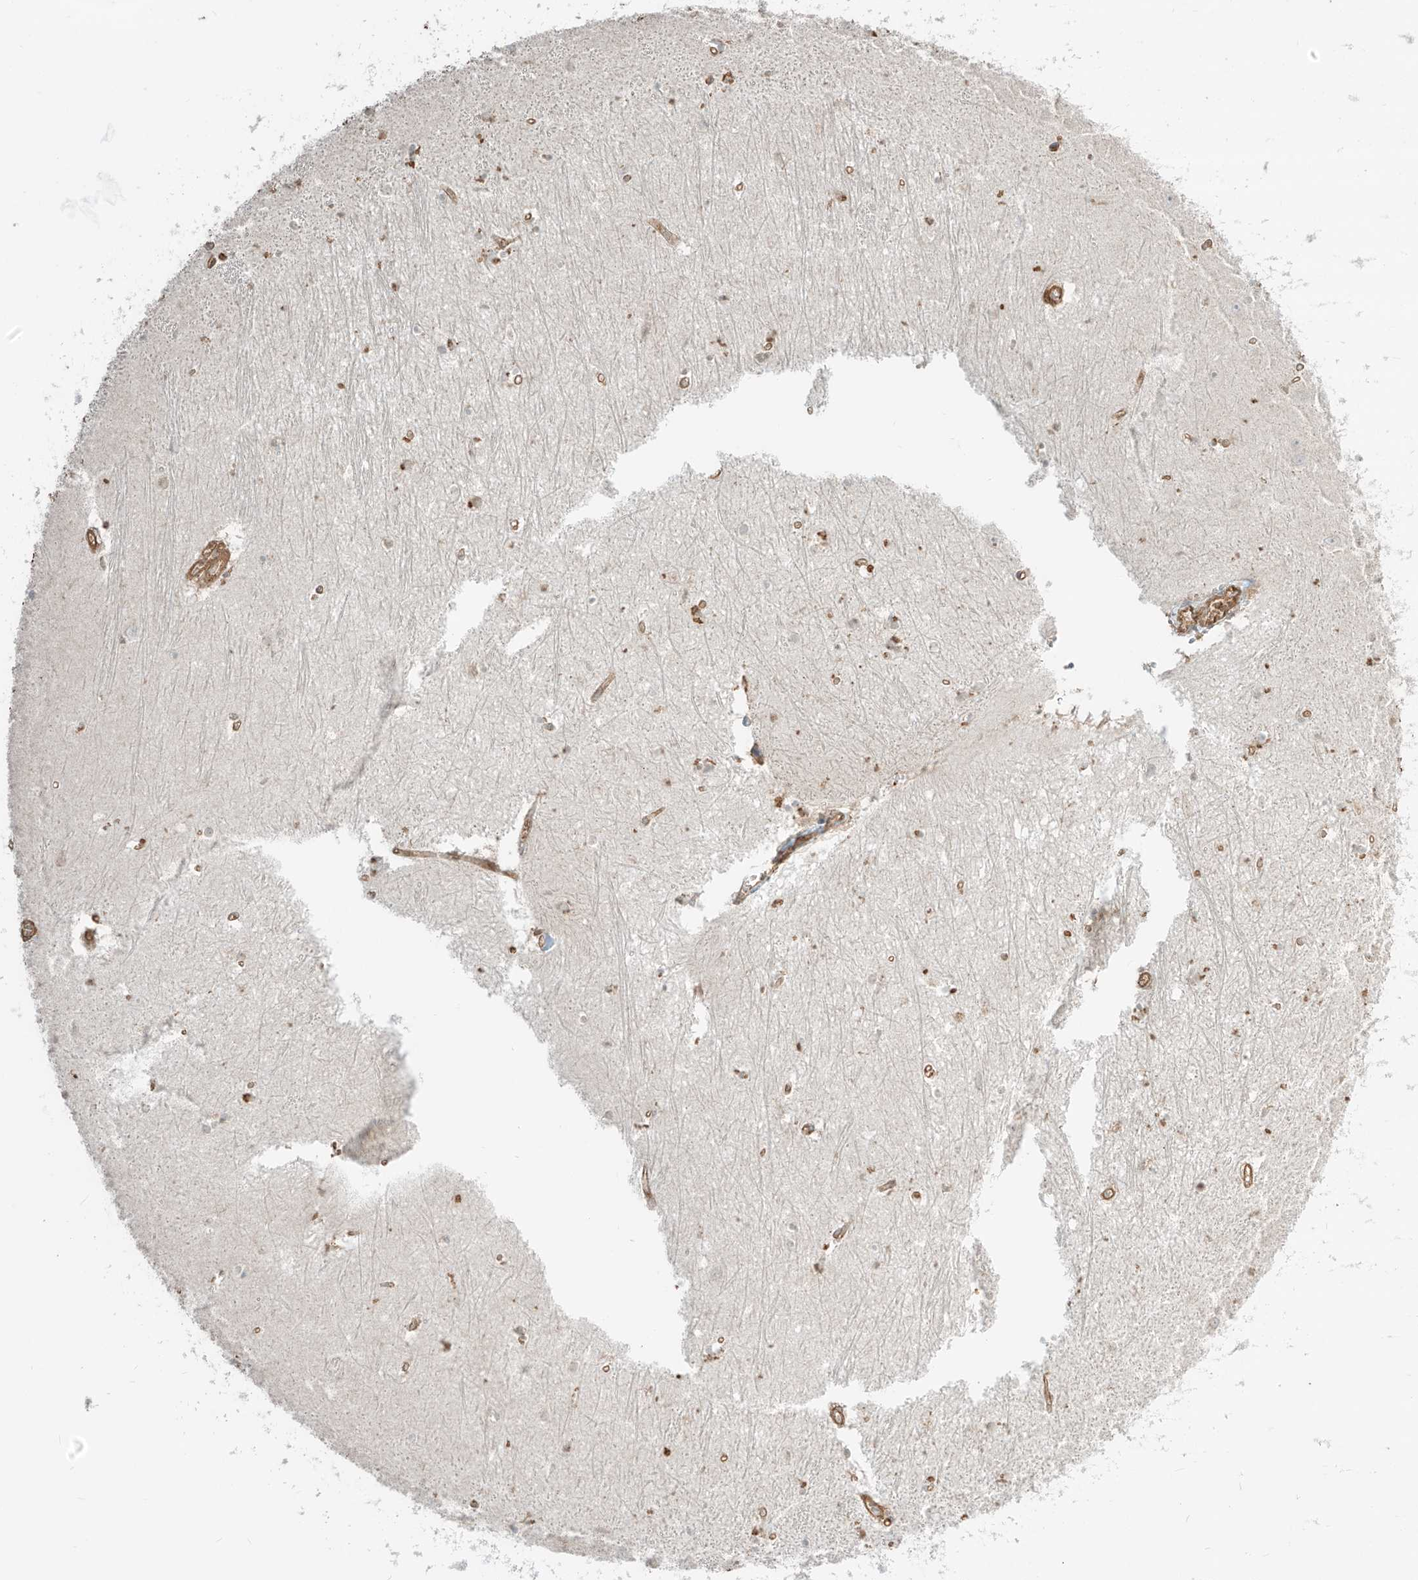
{"staining": {"intensity": "moderate", "quantity": "<25%", "location": "cytoplasmic/membranous"}, "tissue": "hippocampus", "cell_type": "Glial cells", "image_type": "normal", "snomed": [{"axis": "morphology", "description": "Normal tissue, NOS"}, {"axis": "topography", "description": "Hippocampus"}], "caption": "DAB immunohistochemical staining of normal hippocampus demonstrates moderate cytoplasmic/membranous protein staining in approximately <25% of glial cells.", "gene": "CCDC115", "patient": {"sex": "female", "age": 64}}